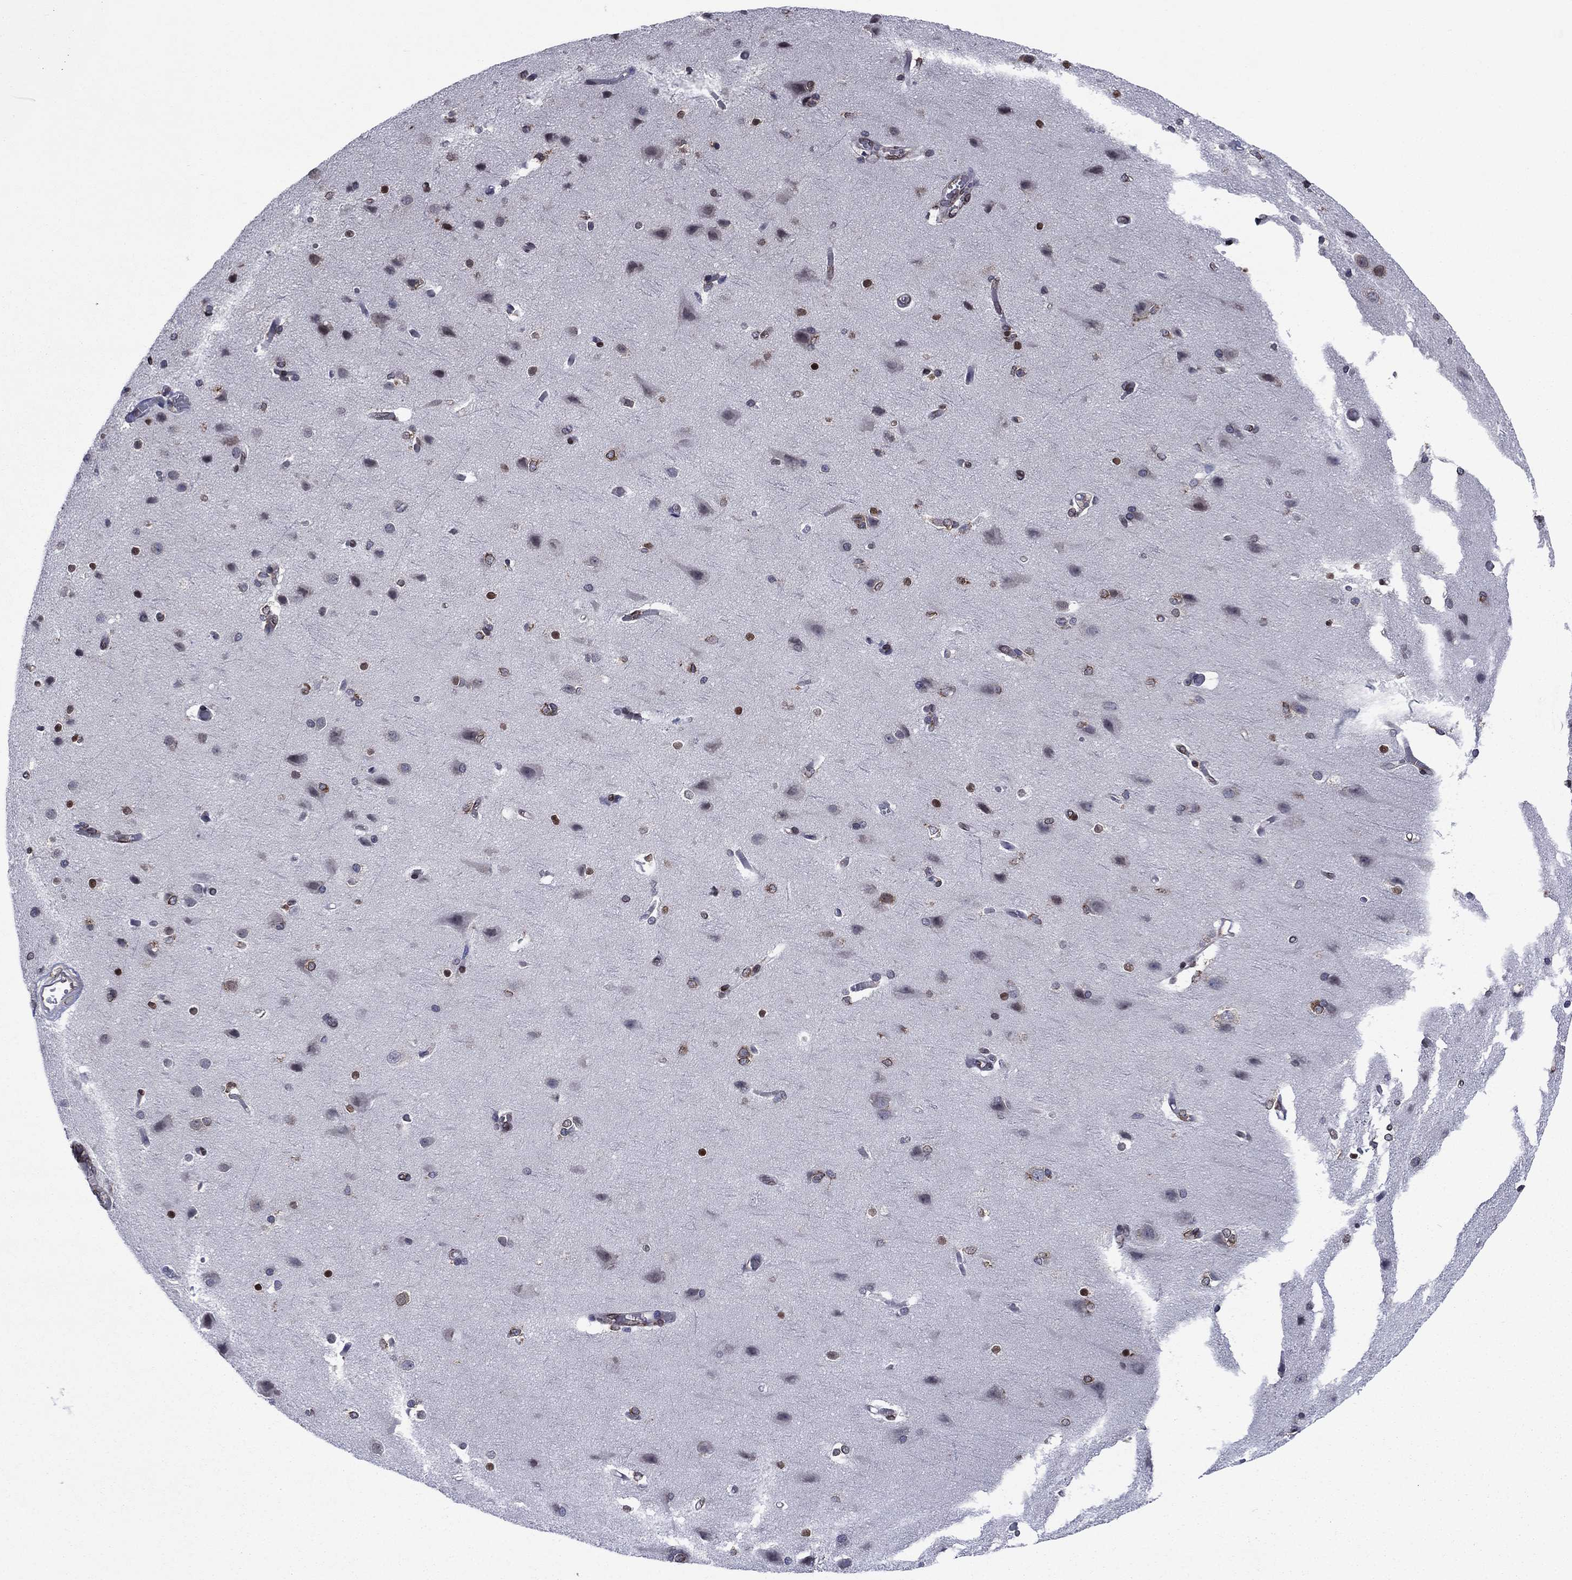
{"staining": {"intensity": "negative", "quantity": "none", "location": "none"}, "tissue": "cerebral cortex", "cell_type": "Endothelial cells", "image_type": "normal", "snomed": [{"axis": "morphology", "description": "Normal tissue, NOS"}, {"axis": "topography", "description": "Cerebral cortex"}], "caption": "Image shows no protein expression in endothelial cells of unremarkable cerebral cortex.", "gene": "YBX1", "patient": {"sex": "male", "age": 37}}